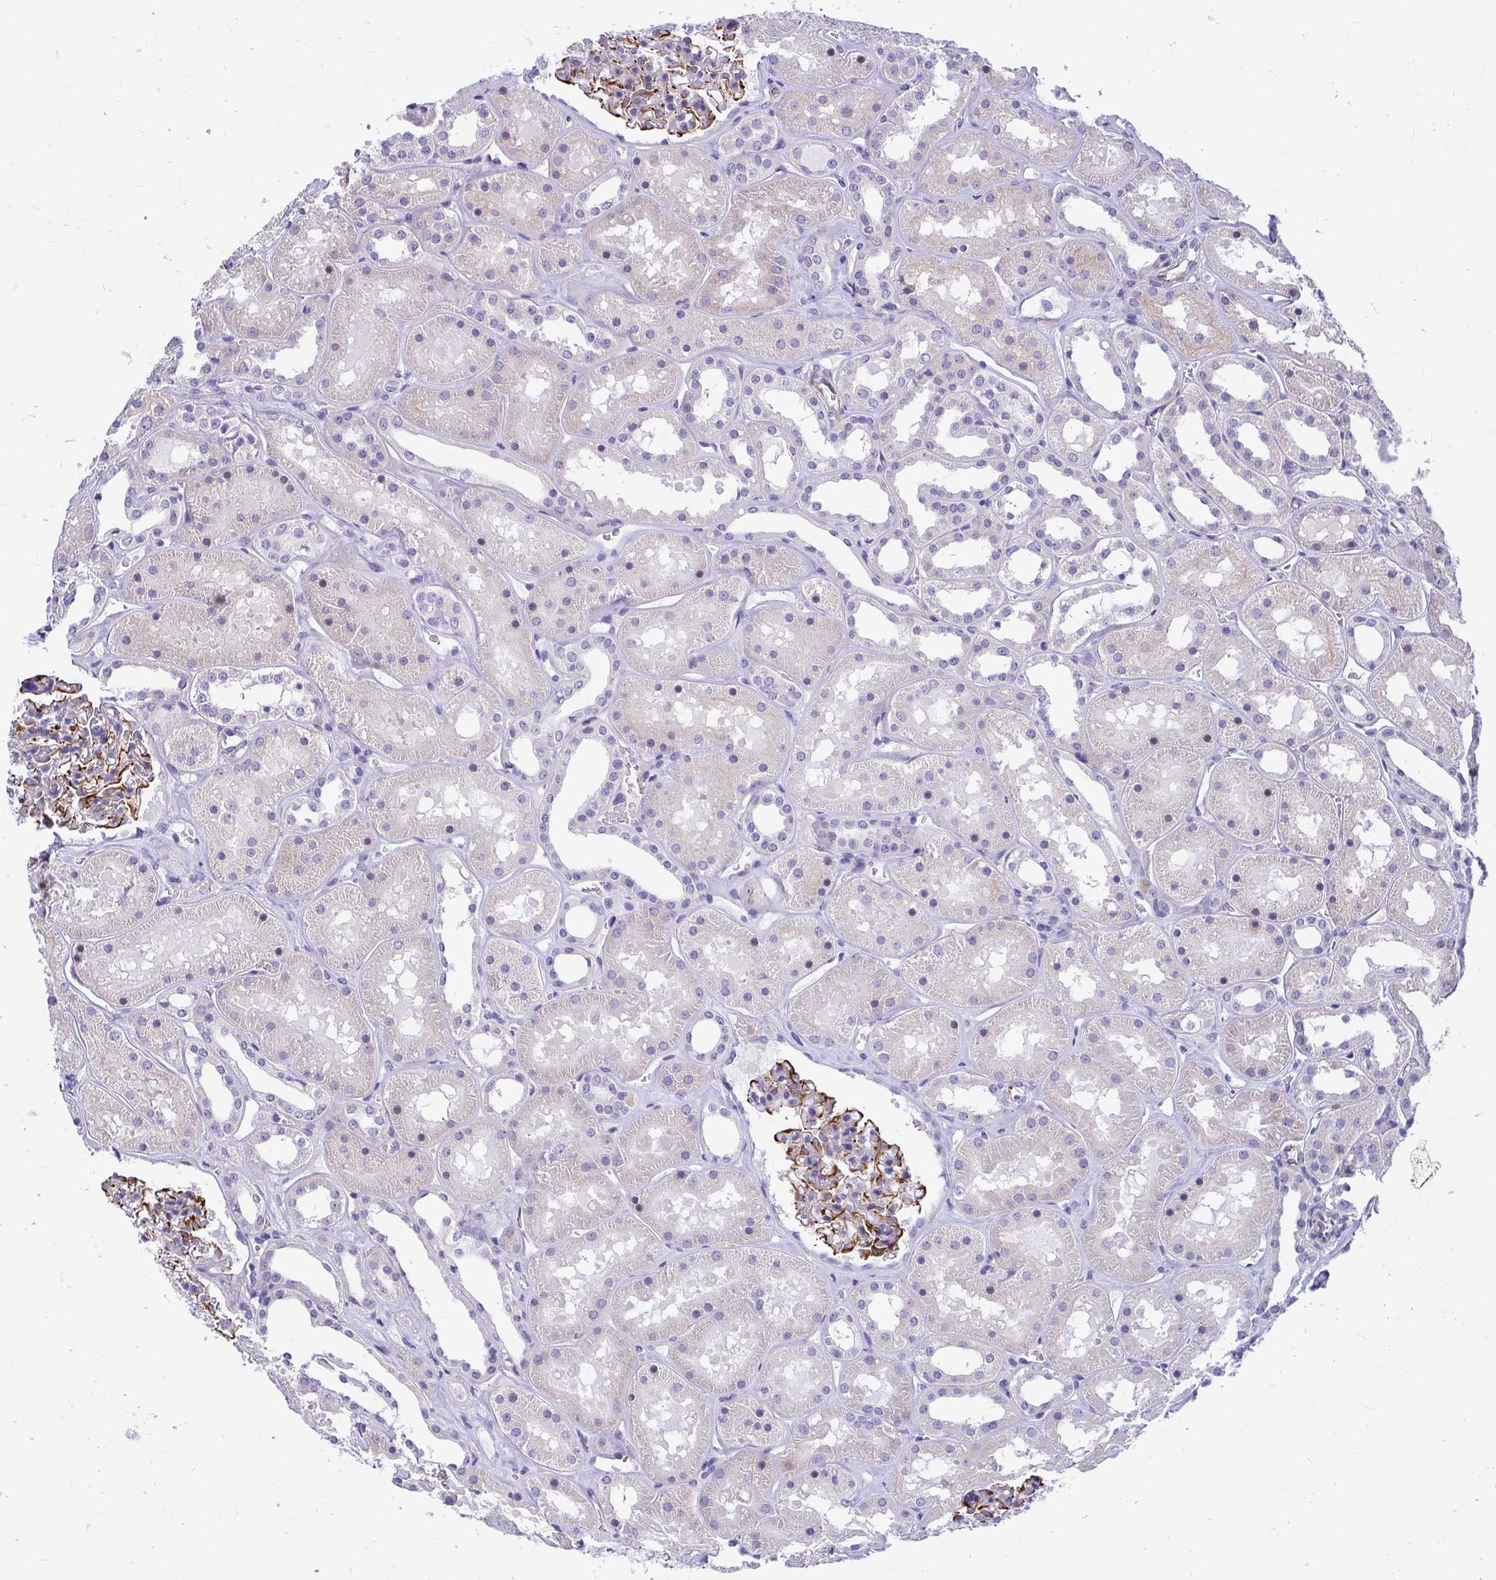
{"staining": {"intensity": "strong", "quantity": "25%-75%", "location": "cytoplasmic/membranous"}, "tissue": "kidney", "cell_type": "Cells in glomeruli", "image_type": "normal", "snomed": [{"axis": "morphology", "description": "Normal tissue, NOS"}, {"axis": "topography", "description": "Kidney"}], "caption": "The histopathology image reveals a brown stain indicating the presence of a protein in the cytoplasmic/membranous of cells in glomeruli in kidney. (DAB IHC with brightfield microscopy, high magnification).", "gene": "TSBP1", "patient": {"sex": "female", "age": 41}}